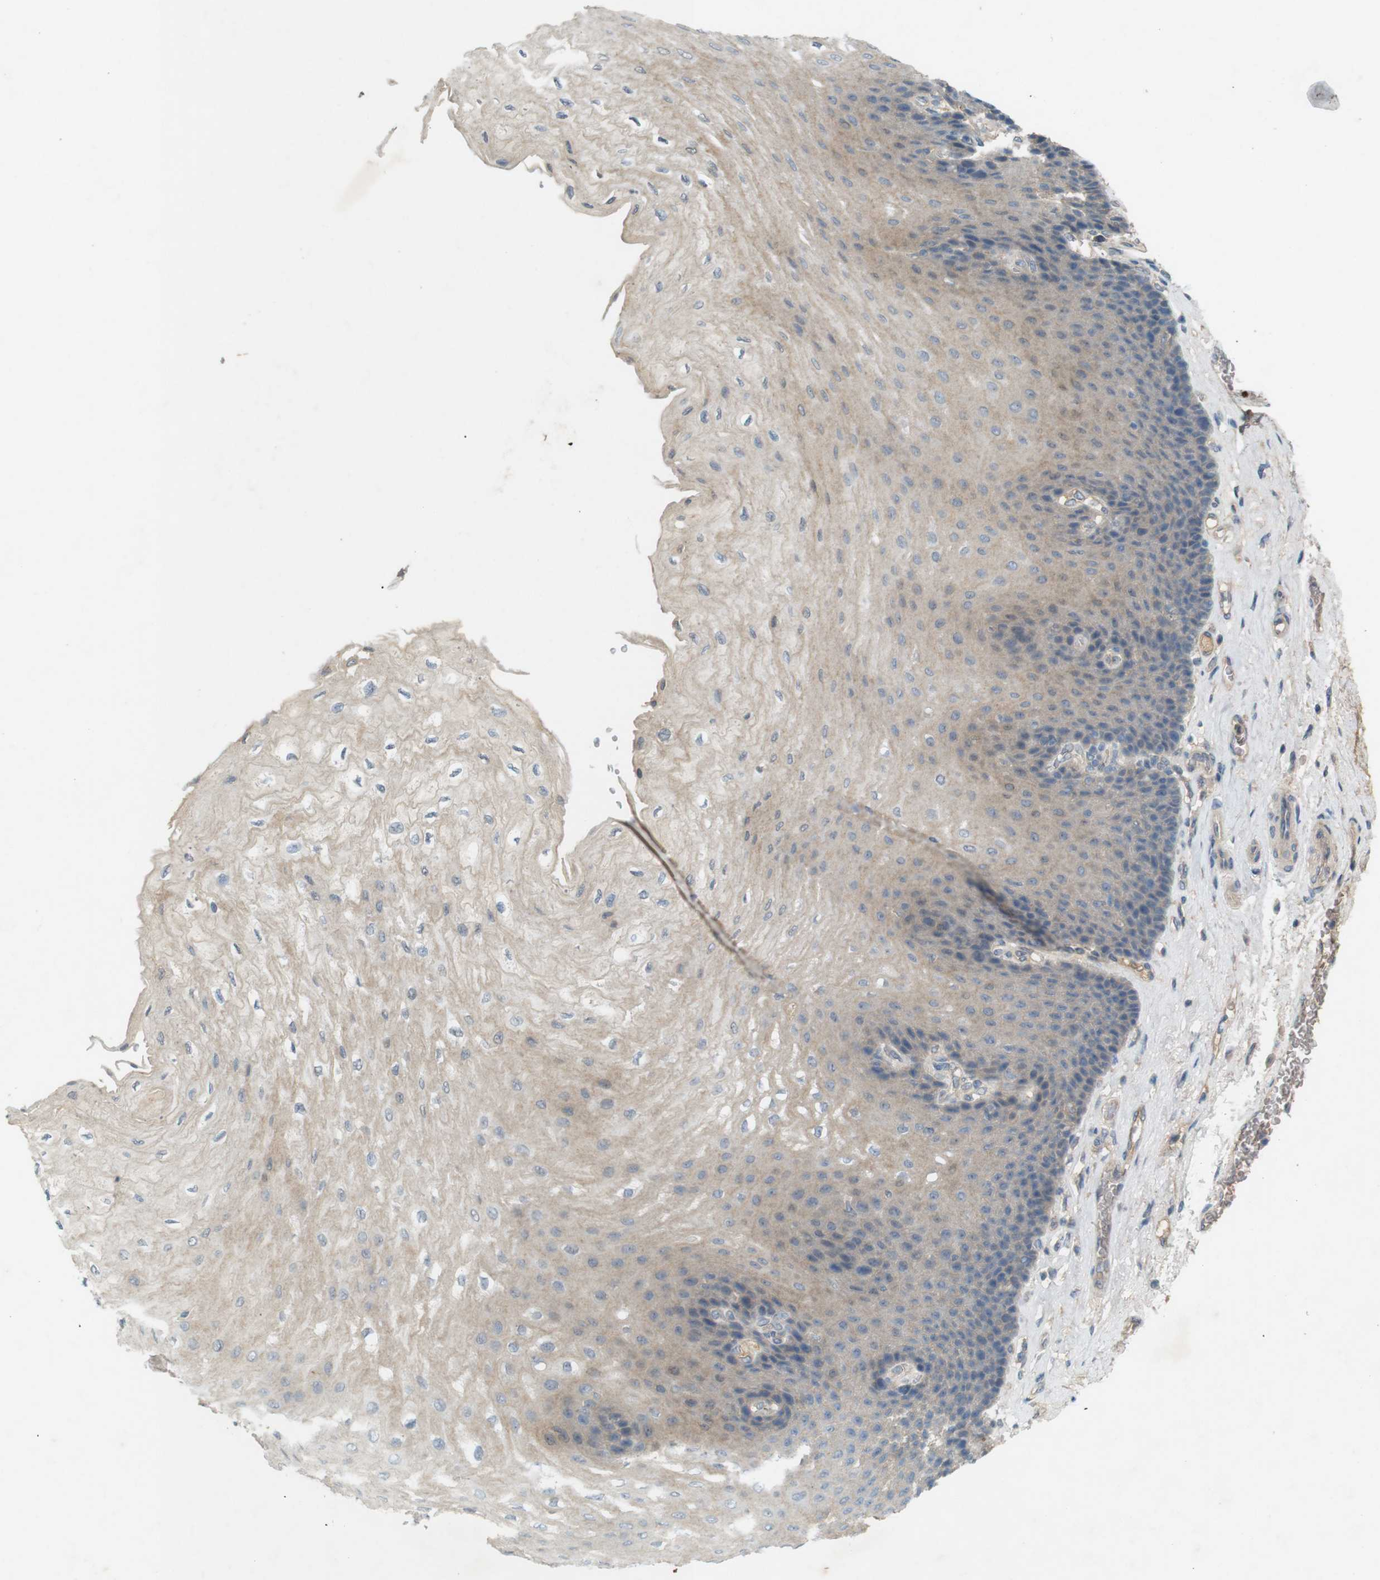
{"staining": {"intensity": "weak", "quantity": ">75%", "location": "cytoplasmic/membranous"}, "tissue": "esophagus", "cell_type": "Squamous epithelial cells", "image_type": "normal", "snomed": [{"axis": "morphology", "description": "Normal tissue, NOS"}, {"axis": "topography", "description": "Esophagus"}], "caption": "An image of esophagus stained for a protein exhibits weak cytoplasmic/membranous brown staining in squamous epithelial cells.", "gene": "PVR", "patient": {"sex": "female", "age": 72}}